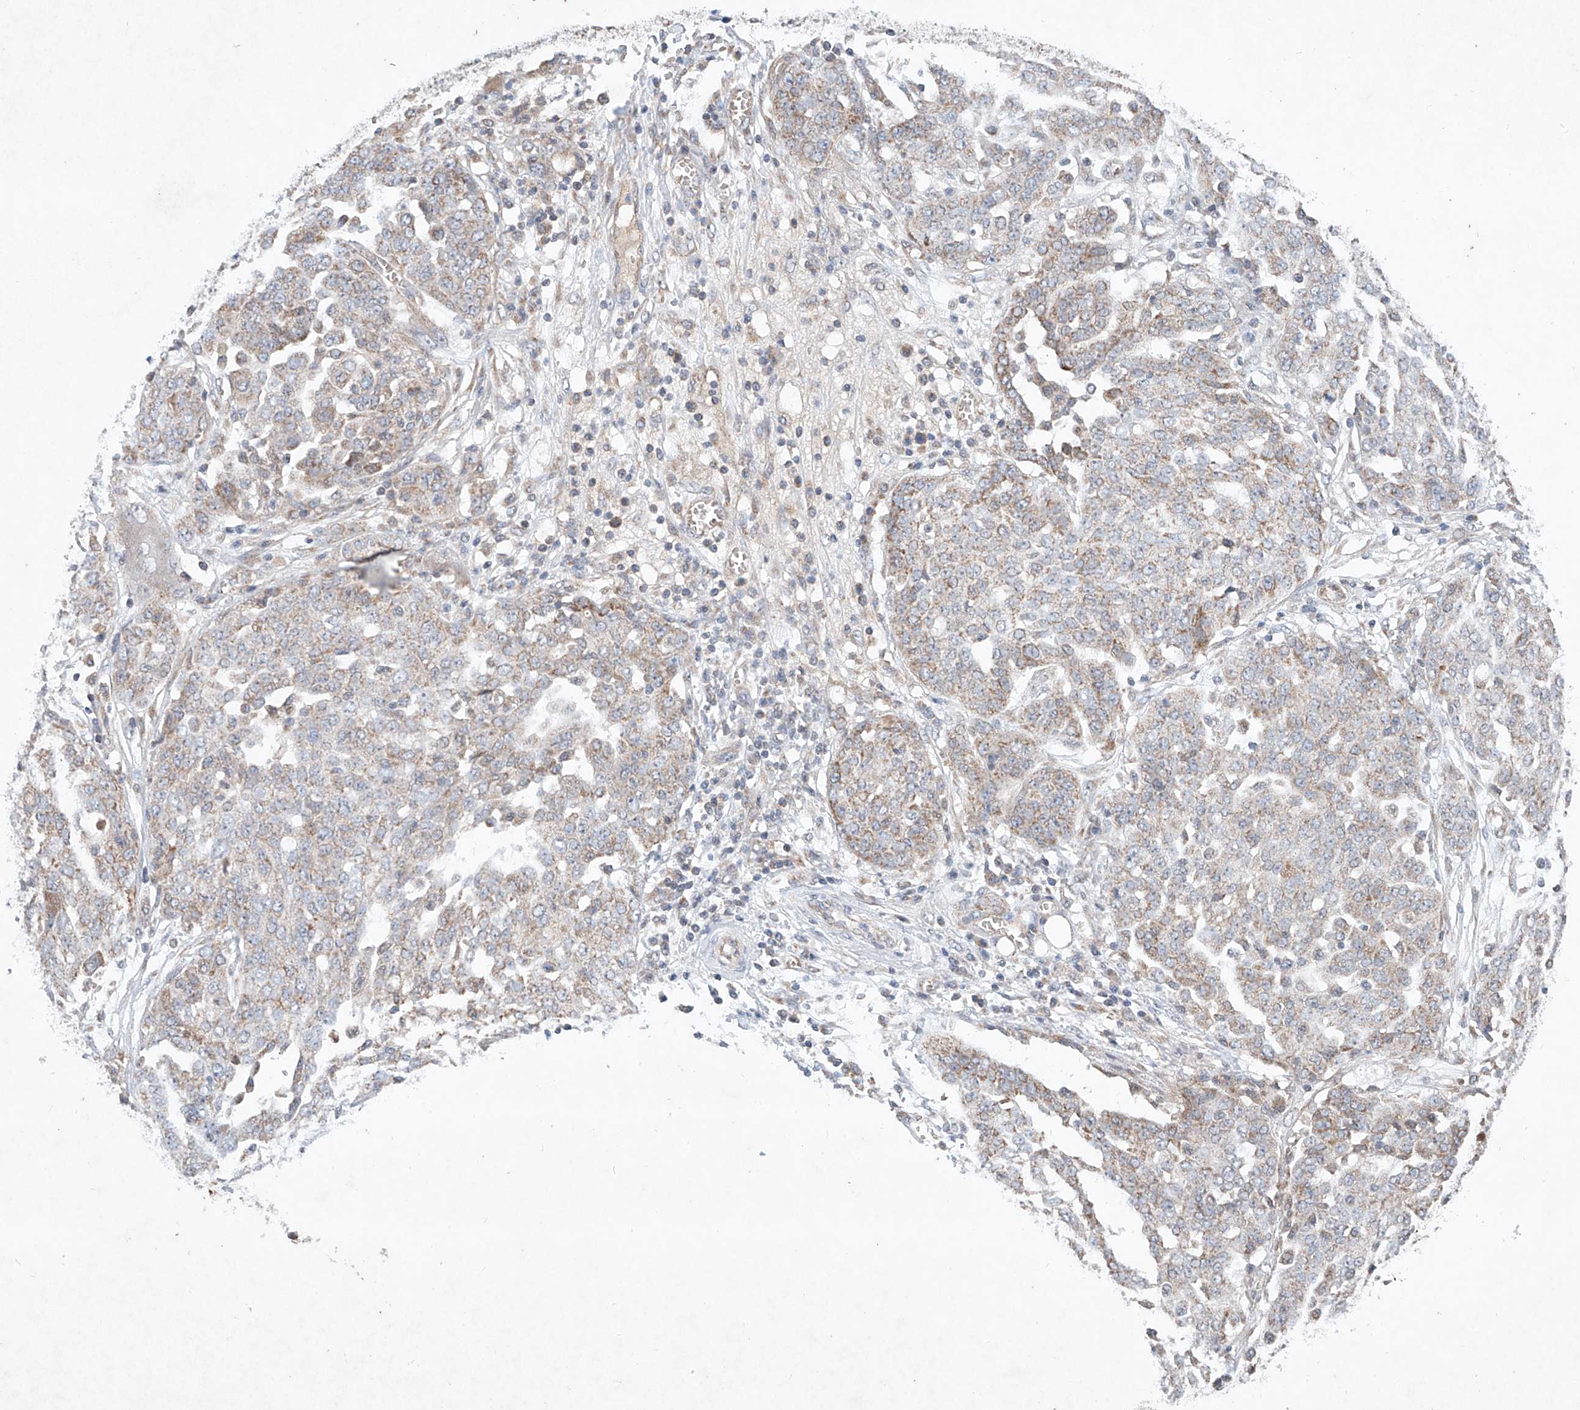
{"staining": {"intensity": "weak", "quantity": "25%-75%", "location": "cytoplasmic/membranous"}, "tissue": "ovarian cancer", "cell_type": "Tumor cells", "image_type": "cancer", "snomed": [{"axis": "morphology", "description": "Cystadenocarcinoma, serous, NOS"}, {"axis": "topography", "description": "Soft tissue"}, {"axis": "topography", "description": "Ovary"}], "caption": "A histopathology image of human ovarian serous cystadenocarcinoma stained for a protein exhibits weak cytoplasmic/membranous brown staining in tumor cells. Using DAB (3,3'-diaminobenzidine) (brown) and hematoxylin (blue) stains, captured at high magnification using brightfield microscopy.", "gene": "FASTK", "patient": {"sex": "female", "age": 57}}